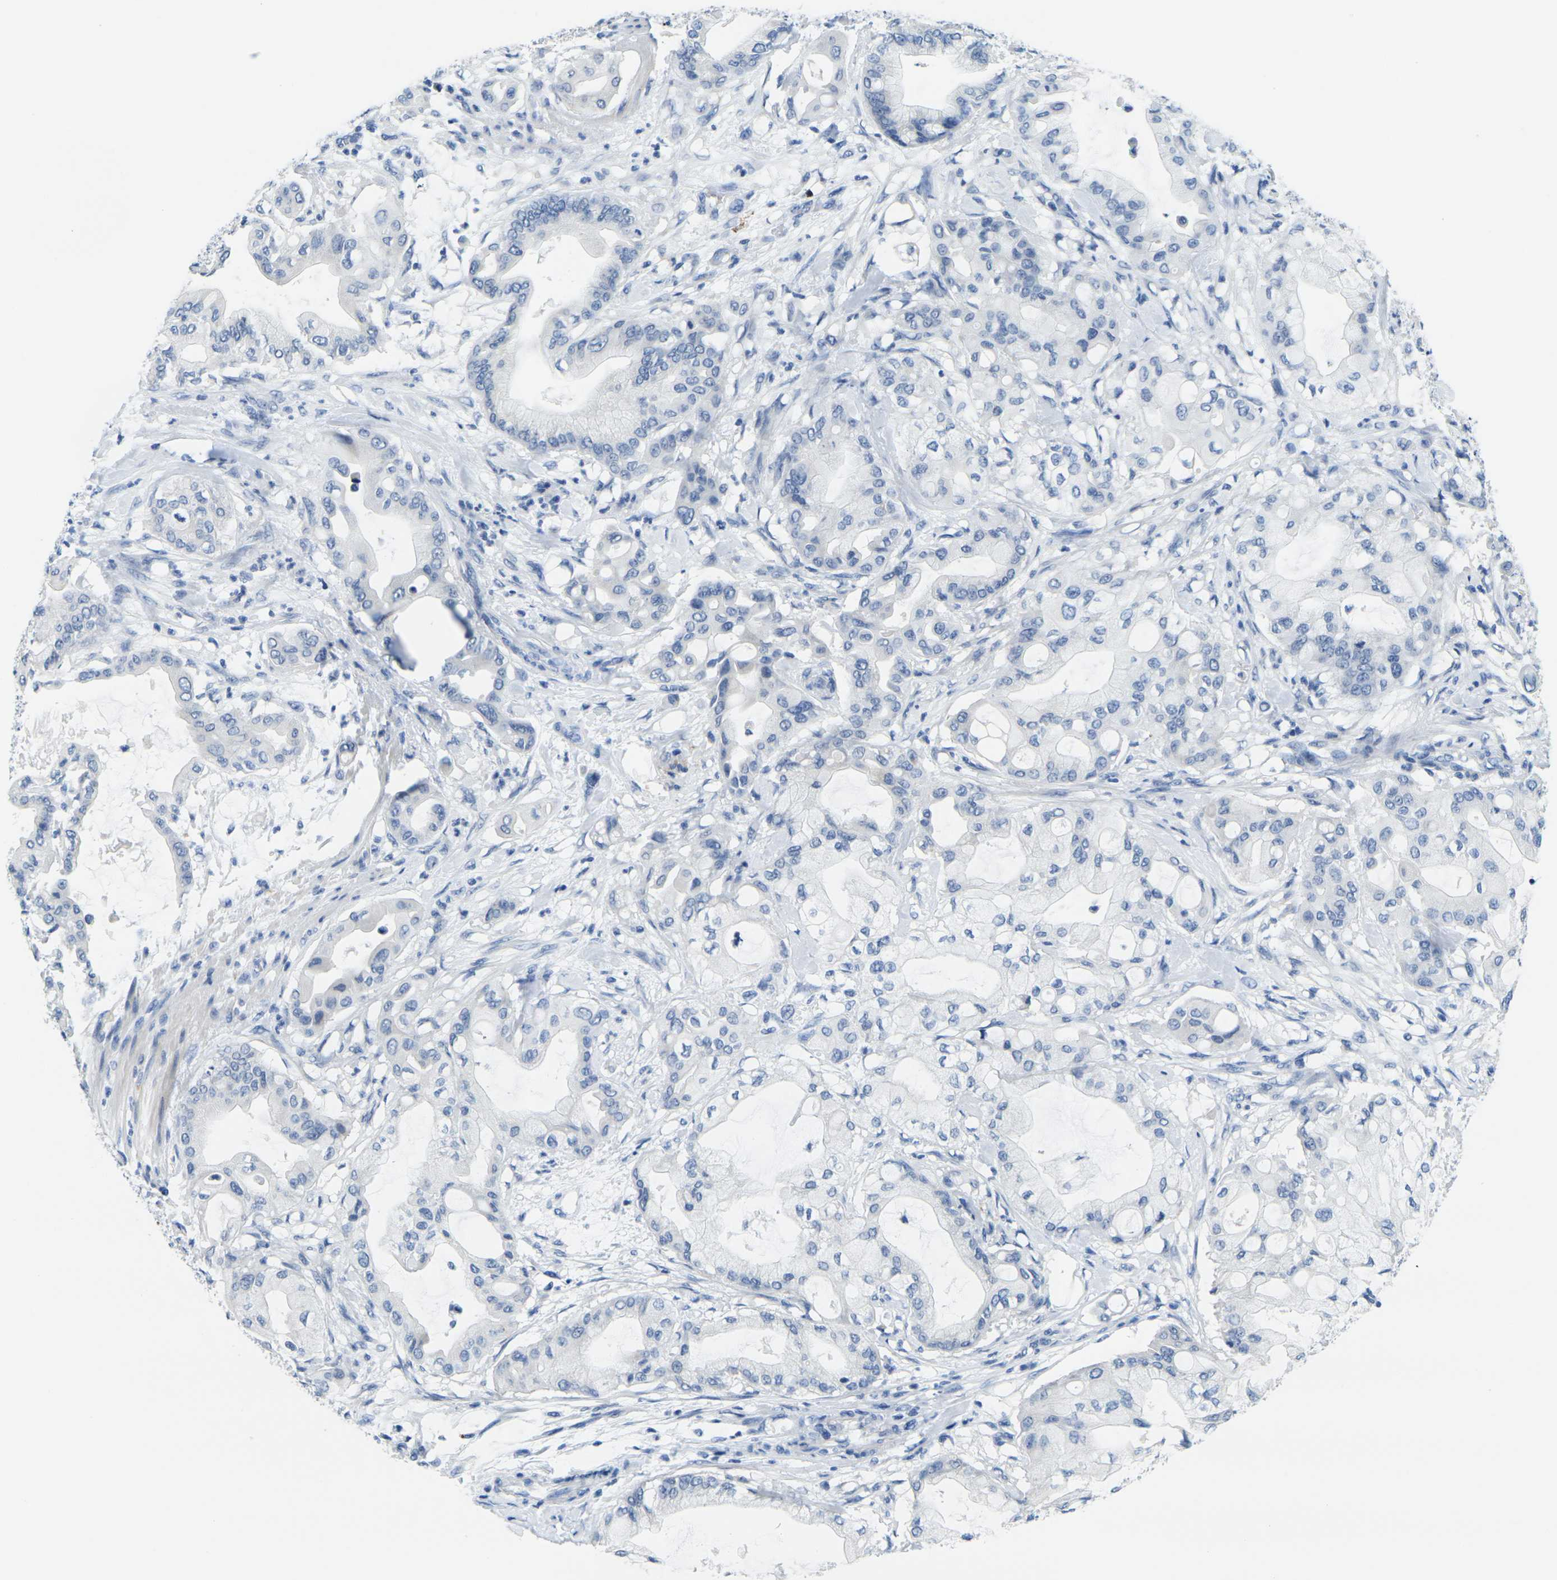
{"staining": {"intensity": "negative", "quantity": "none", "location": "none"}, "tissue": "pancreatic cancer", "cell_type": "Tumor cells", "image_type": "cancer", "snomed": [{"axis": "morphology", "description": "Adenocarcinoma, NOS"}, {"axis": "morphology", "description": "Adenocarcinoma, metastatic, NOS"}, {"axis": "topography", "description": "Lymph node"}, {"axis": "topography", "description": "Pancreas"}, {"axis": "topography", "description": "Duodenum"}], "caption": "Image shows no protein staining in tumor cells of pancreatic metastatic adenocarcinoma tissue.", "gene": "GPR15", "patient": {"sex": "female", "age": 64}}